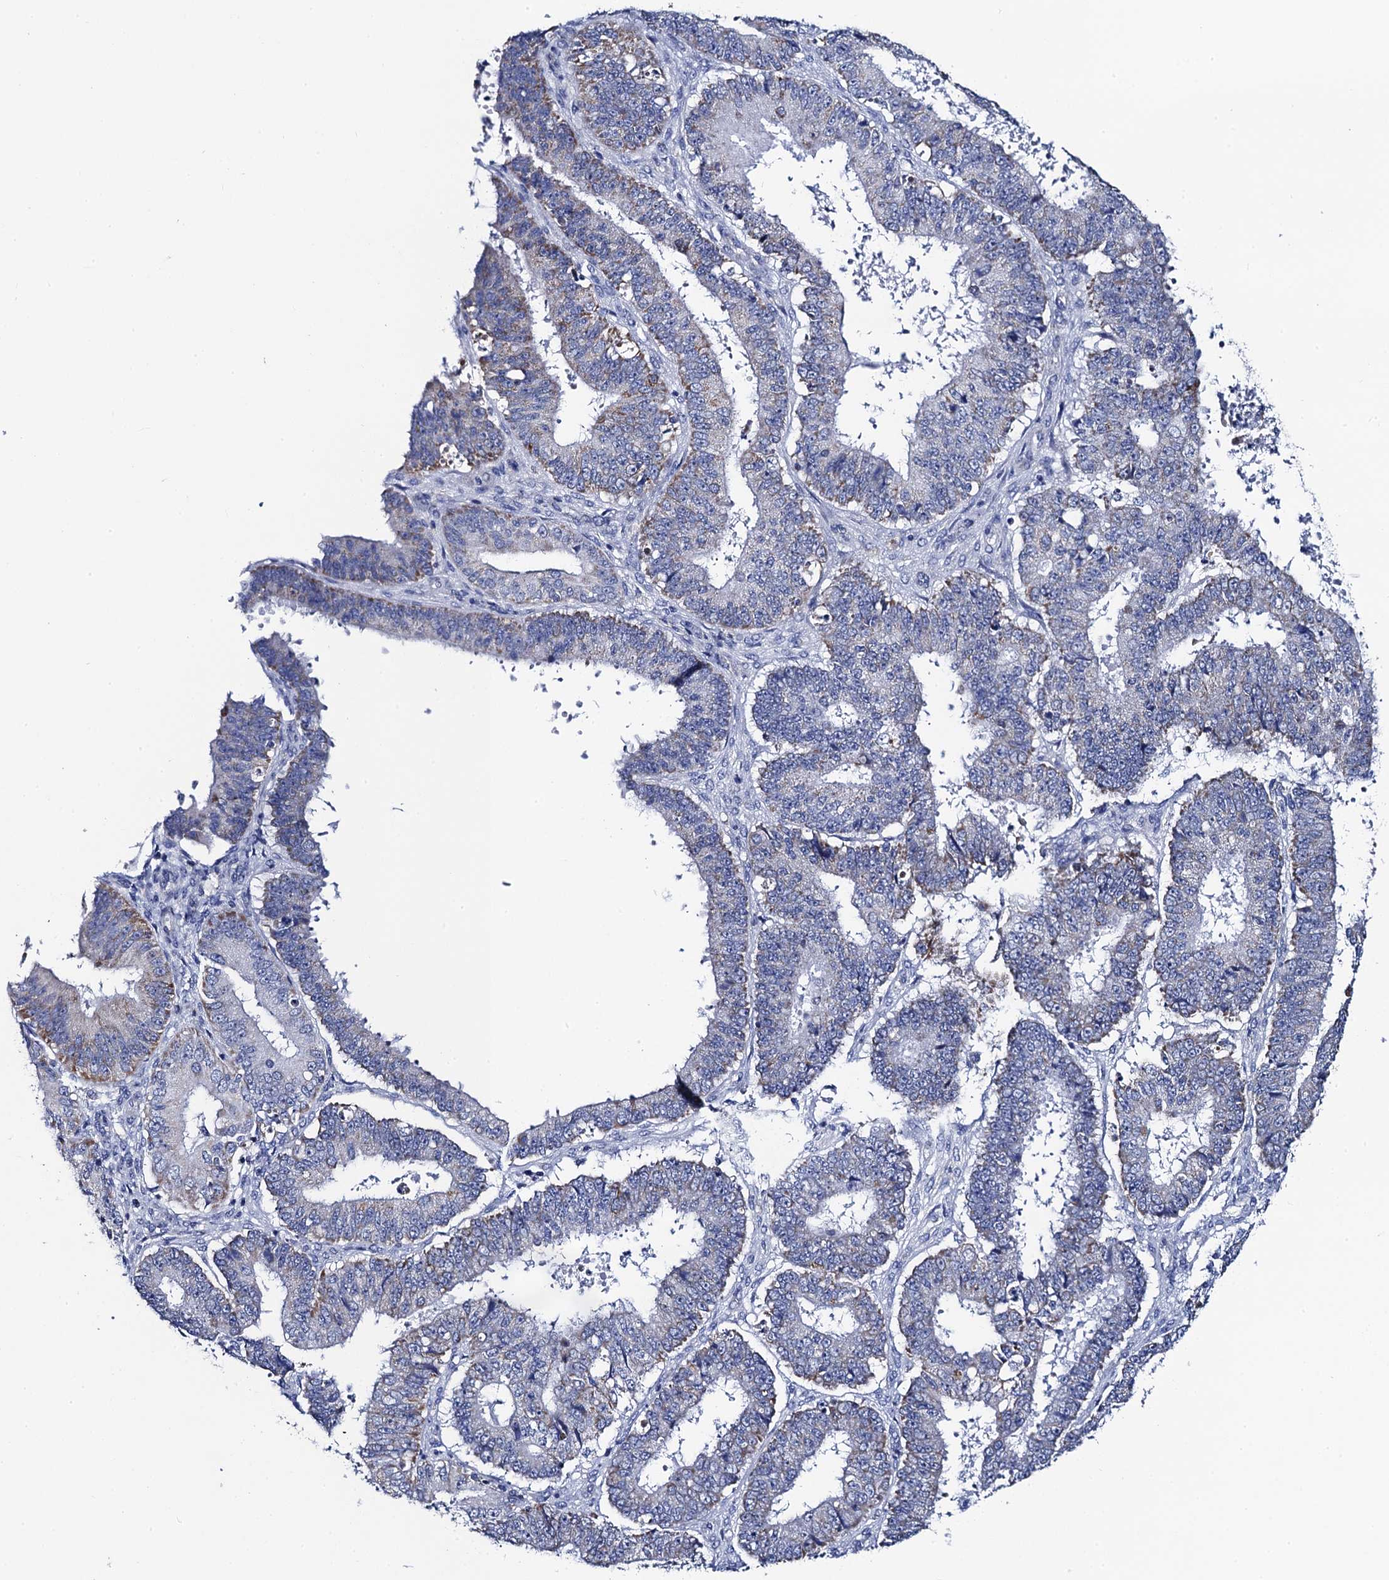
{"staining": {"intensity": "weak", "quantity": "<25%", "location": "cytoplasmic/membranous"}, "tissue": "ovarian cancer", "cell_type": "Tumor cells", "image_type": "cancer", "snomed": [{"axis": "morphology", "description": "Carcinoma, endometroid"}, {"axis": "topography", "description": "Appendix"}, {"axis": "topography", "description": "Ovary"}], "caption": "DAB immunohistochemical staining of ovarian cancer reveals no significant positivity in tumor cells. Brightfield microscopy of immunohistochemistry (IHC) stained with DAB (3,3'-diaminobenzidine) (brown) and hematoxylin (blue), captured at high magnification.", "gene": "ACADSB", "patient": {"sex": "female", "age": 42}}